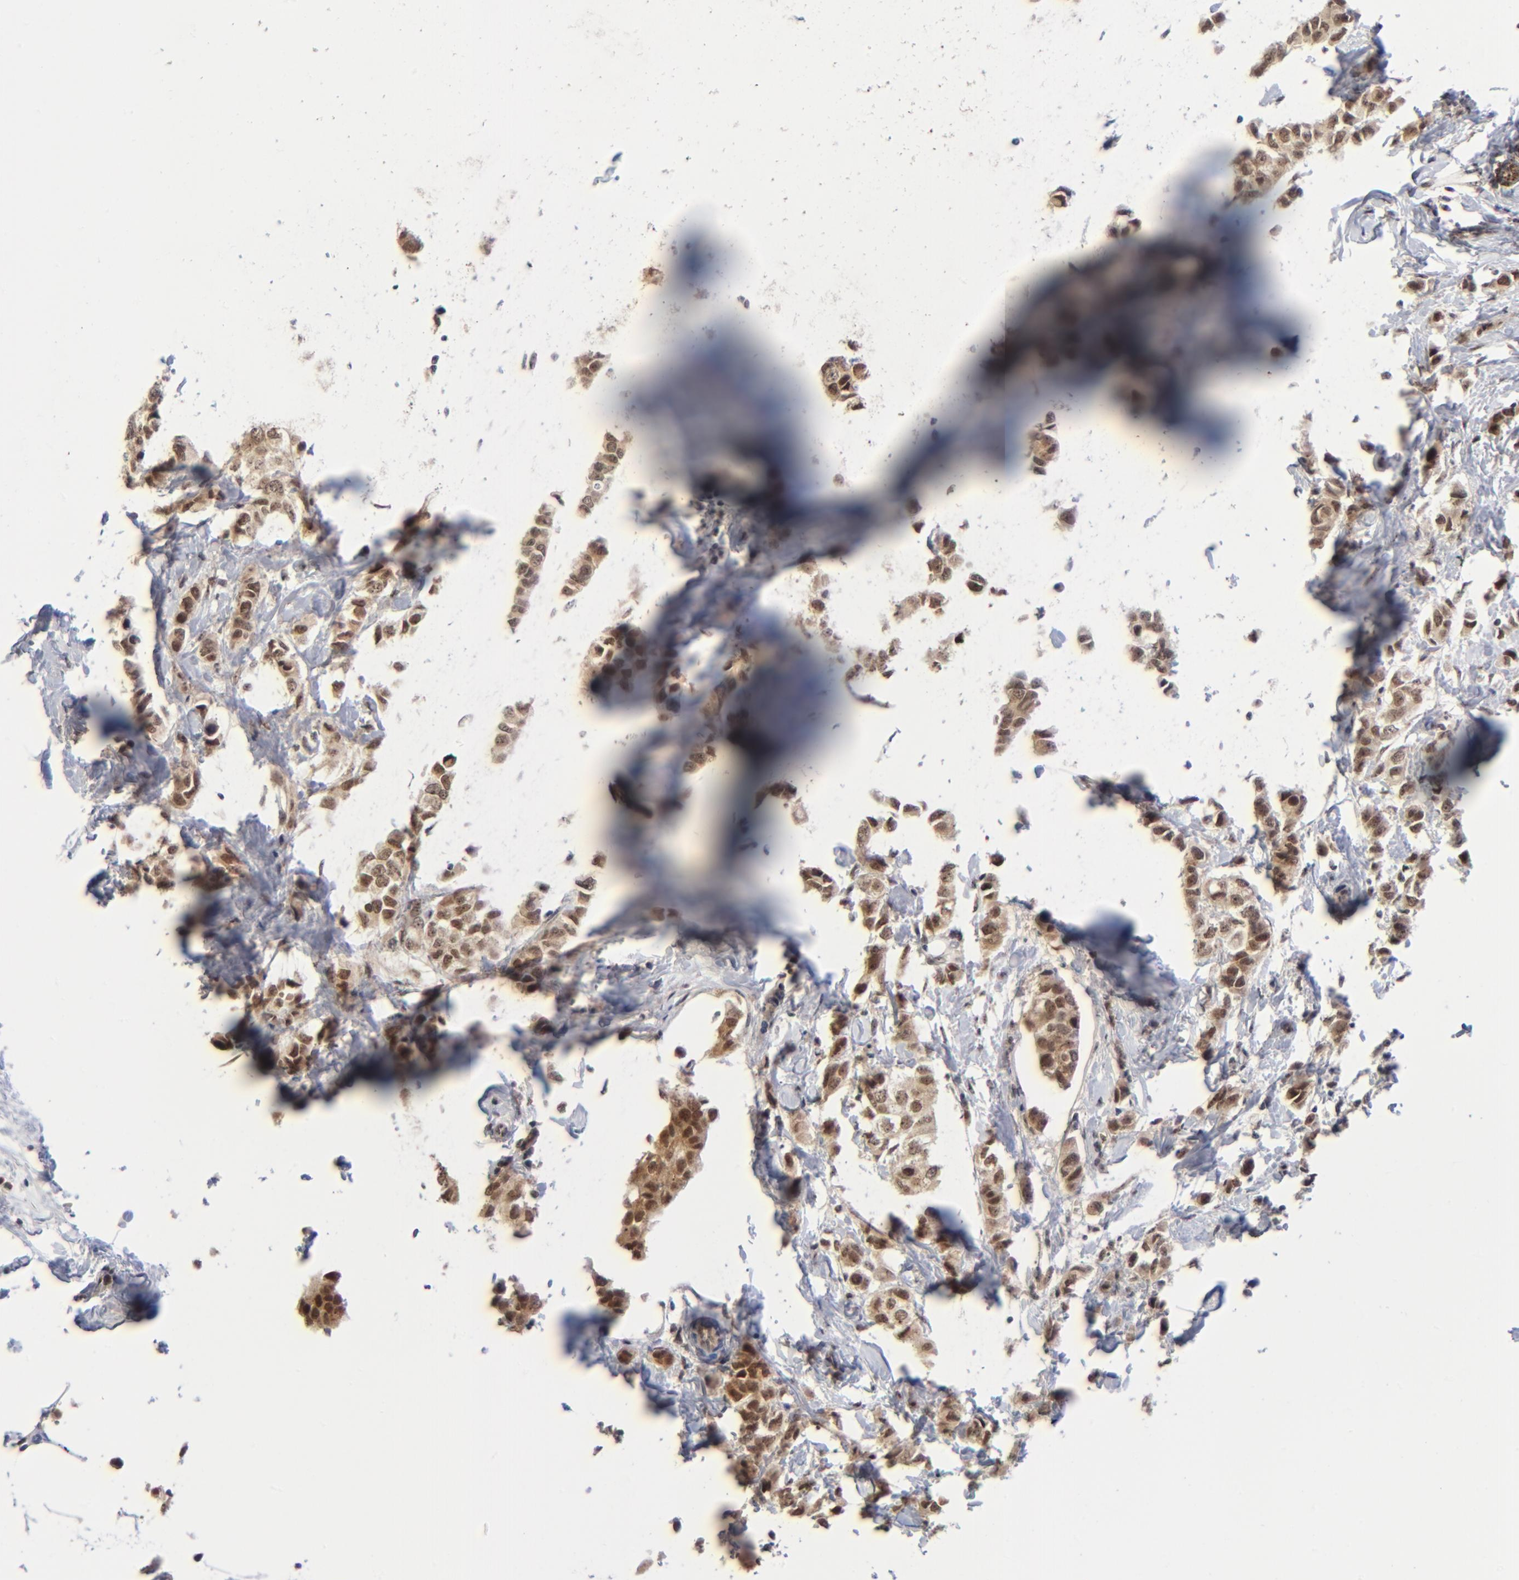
{"staining": {"intensity": "weak", "quantity": ">75%", "location": "cytoplasmic/membranous,nuclear"}, "tissue": "breast cancer", "cell_type": "Tumor cells", "image_type": "cancer", "snomed": [{"axis": "morphology", "description": "Normal tissue, NOS"}, {"axis": "morphology", "description": "Duct carcinoma"}, {"axis": "topography", "description": "Breast"}], "caption": "Immunohistochemical staining of human breast infiltrating ductal carcinoma exhibits low levels of weak cytoplasmic/membranous and nuclear staining in about >75% of tumor cells.", "gene": "ZNF419", "patient": {"sex": "female", "age": 50}}